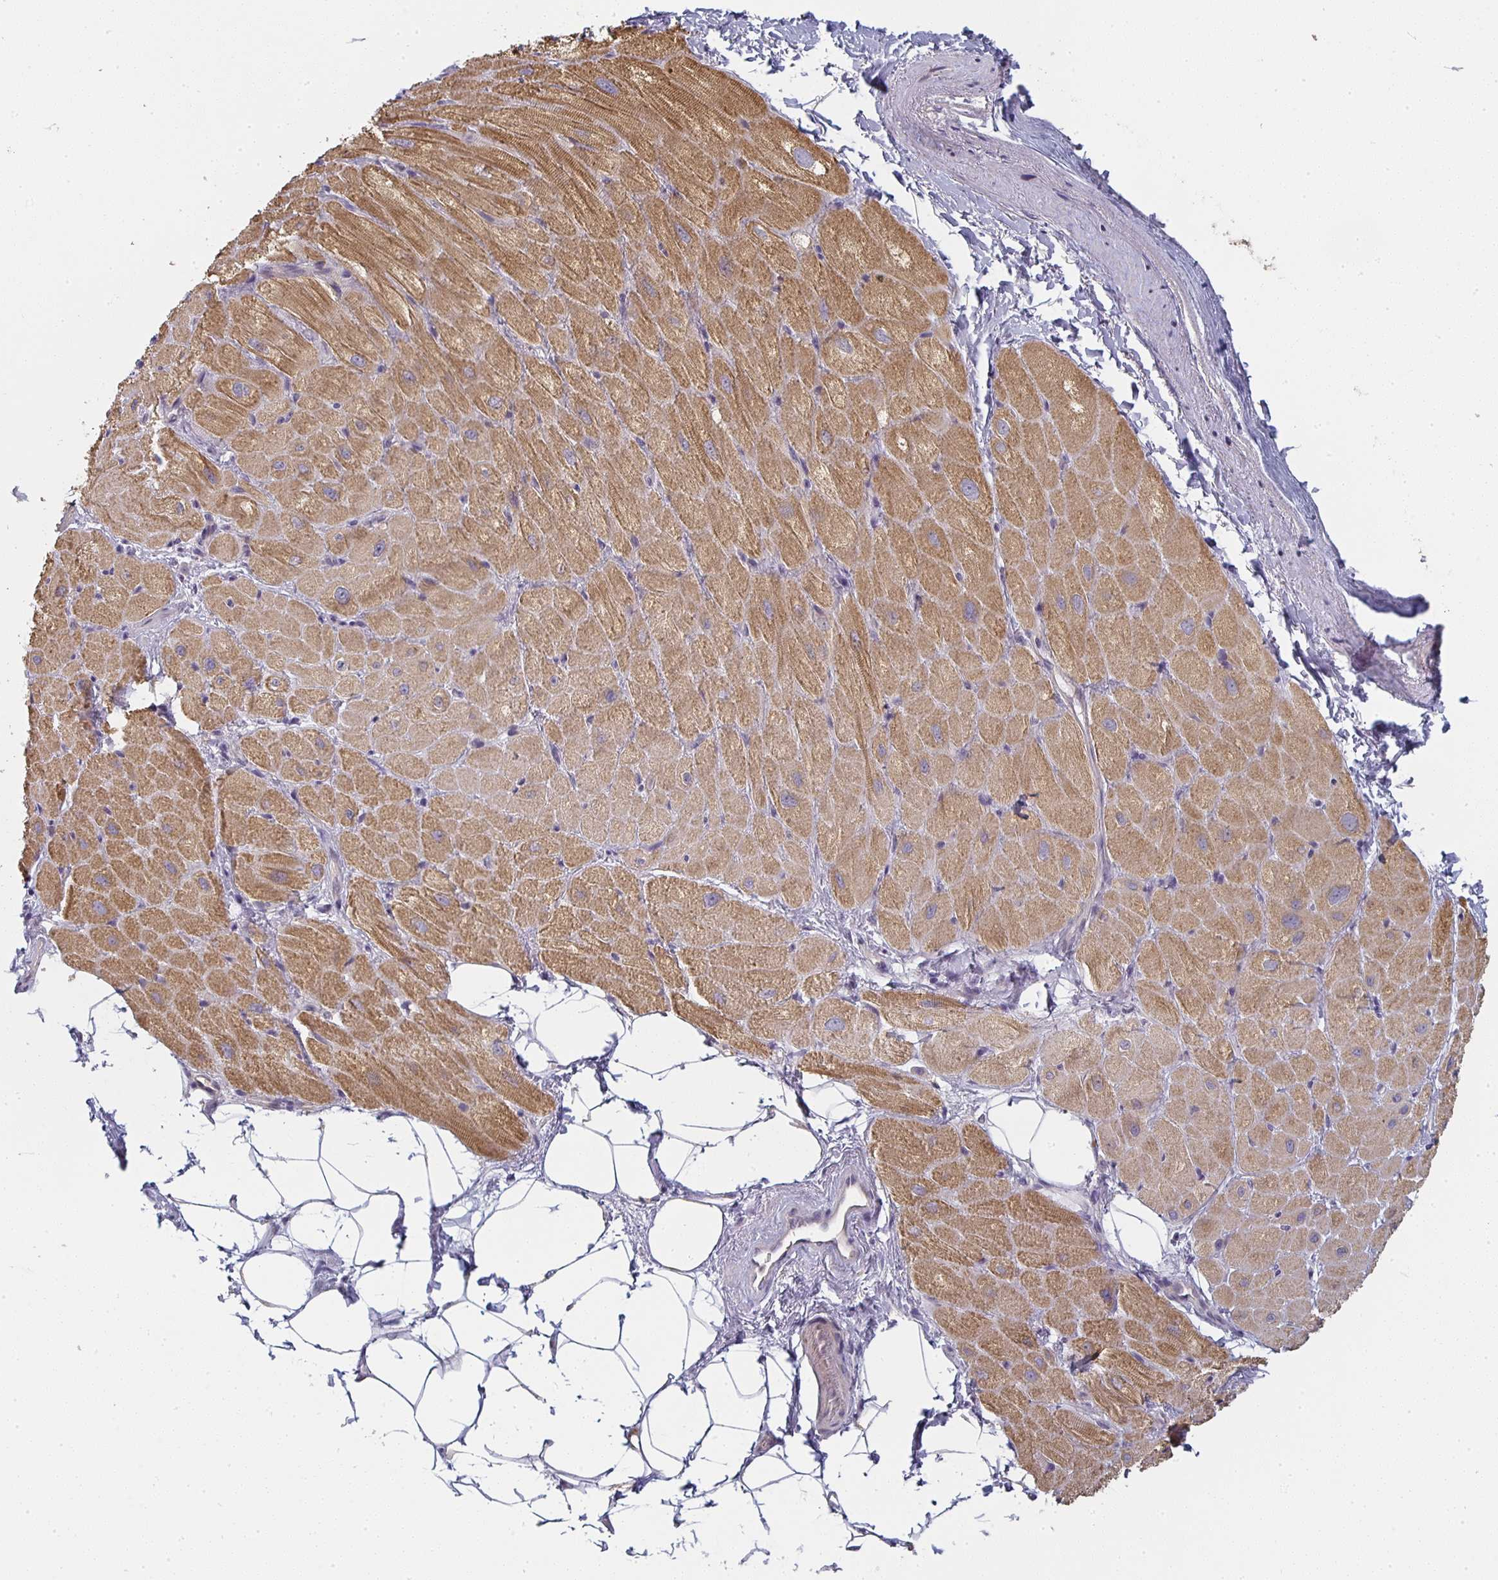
{"staining": {"intensity": "moderate", "quantity": ">75%", "location": "cytoplasmic/membranous"}, "tissue": "heart muscle", "cell_type": "Cardiomyocytes", "image_type": "normal", "snomed": [{"axis": "morphology", "description": "Normal tissue, NOS"}, {"axis": "topography", "description": "Heart"}], "caption": "IHC (DAB) staining of normal human heart muscle exhibits moderate cytoplasmic/membranous protein staining in about >75% of cardiomyocytes.", "gene": "CTHRC1", "patient": {"sex": "male", "age": 62}}